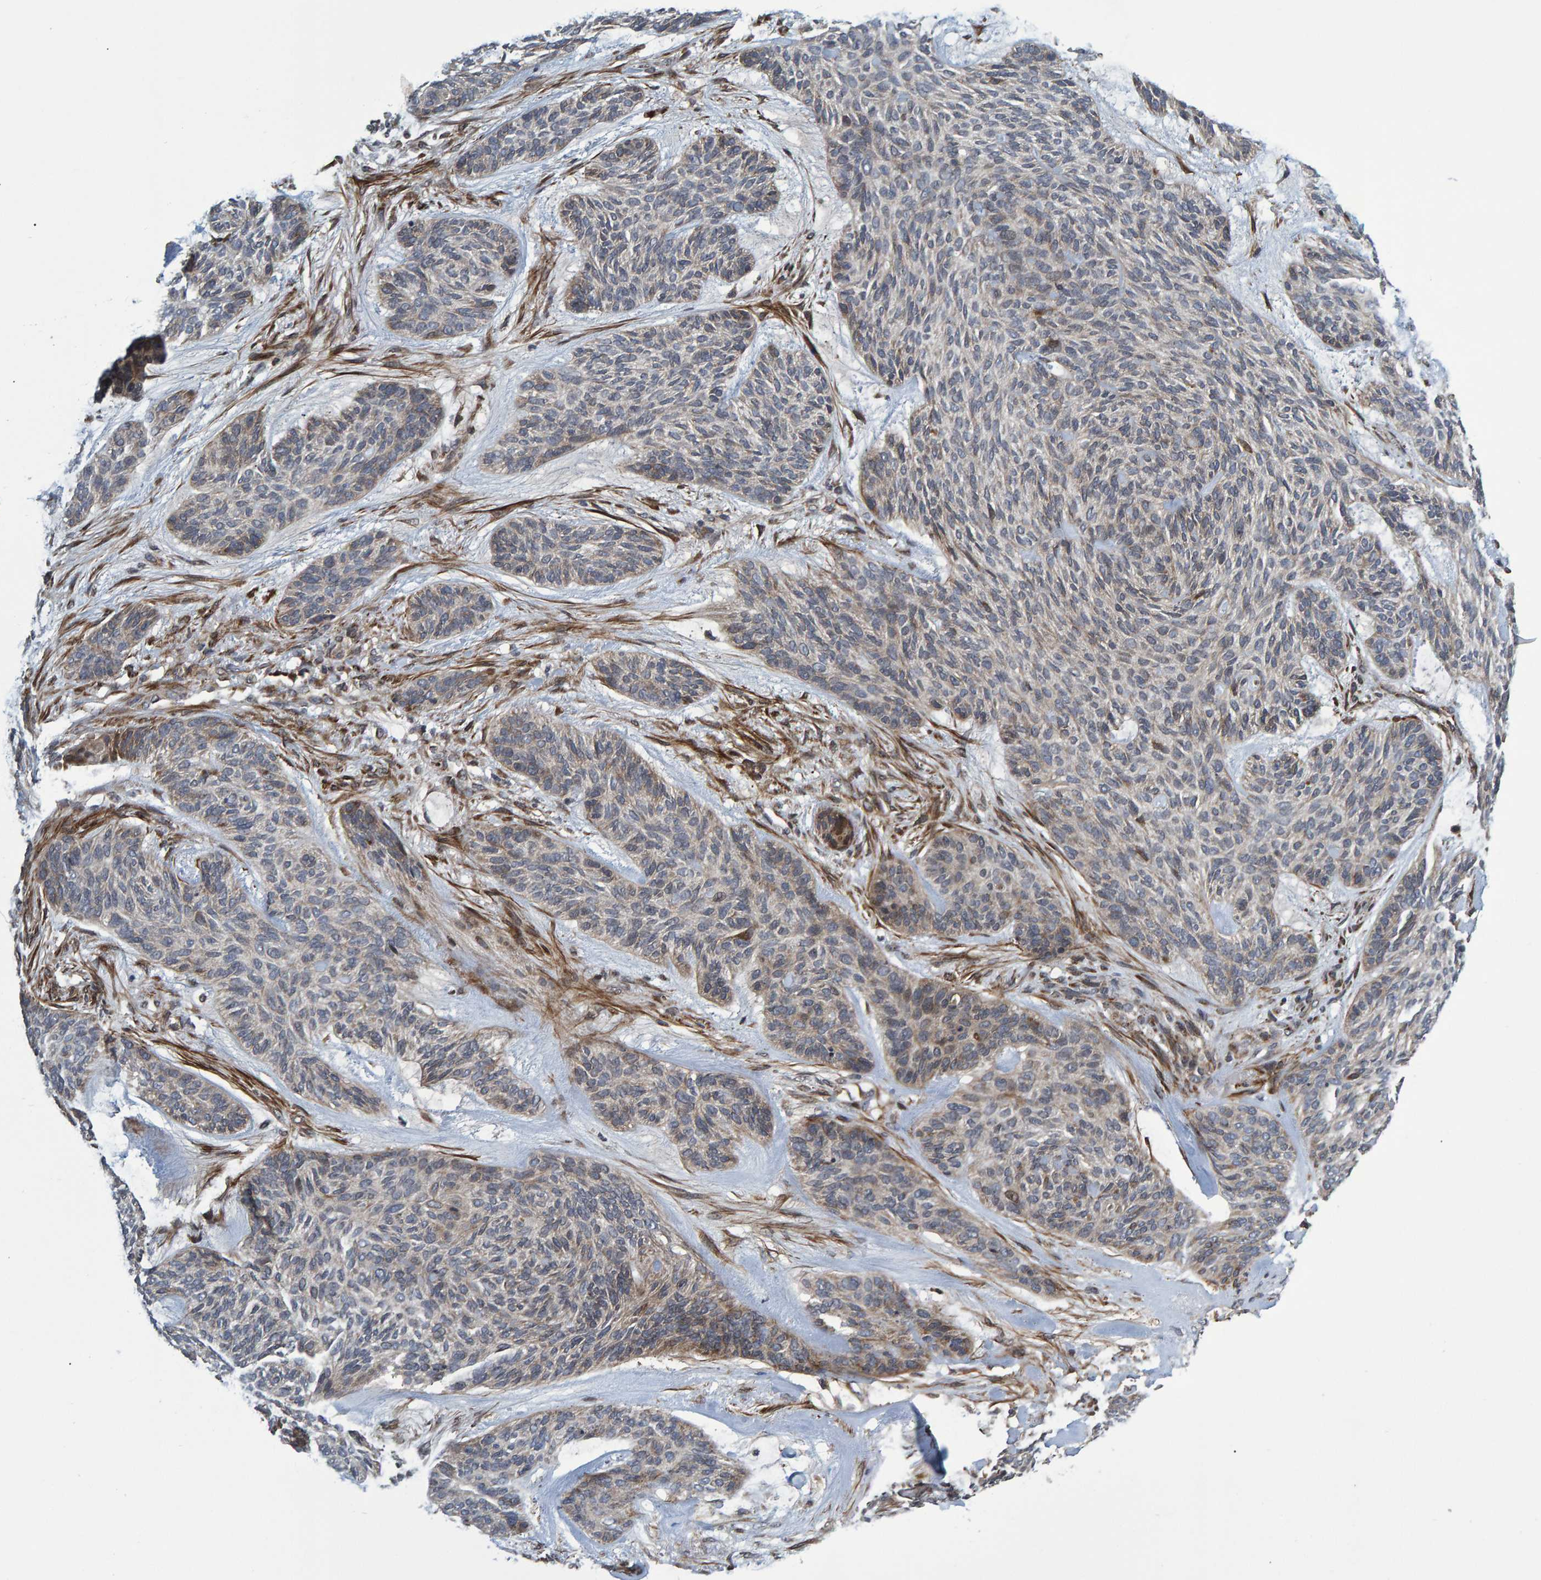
{"staining": {"intensity": "negative", "quantity": "none", "location": "none"}, "tissue": "skin cancer", "cell_type": "Tumor cells", "image_type": "cancer", "snomed": [{"axis": "morphology", "description": "Basal cell carcinoma"}, {"axis": "topography", "description": "Skin"}], "caption": "There is no significant expression in tumor cells of basal cell carcinoma (skin).", "gene": "ATP6V1H", "patient": {"sex": "male", "age": 55}}